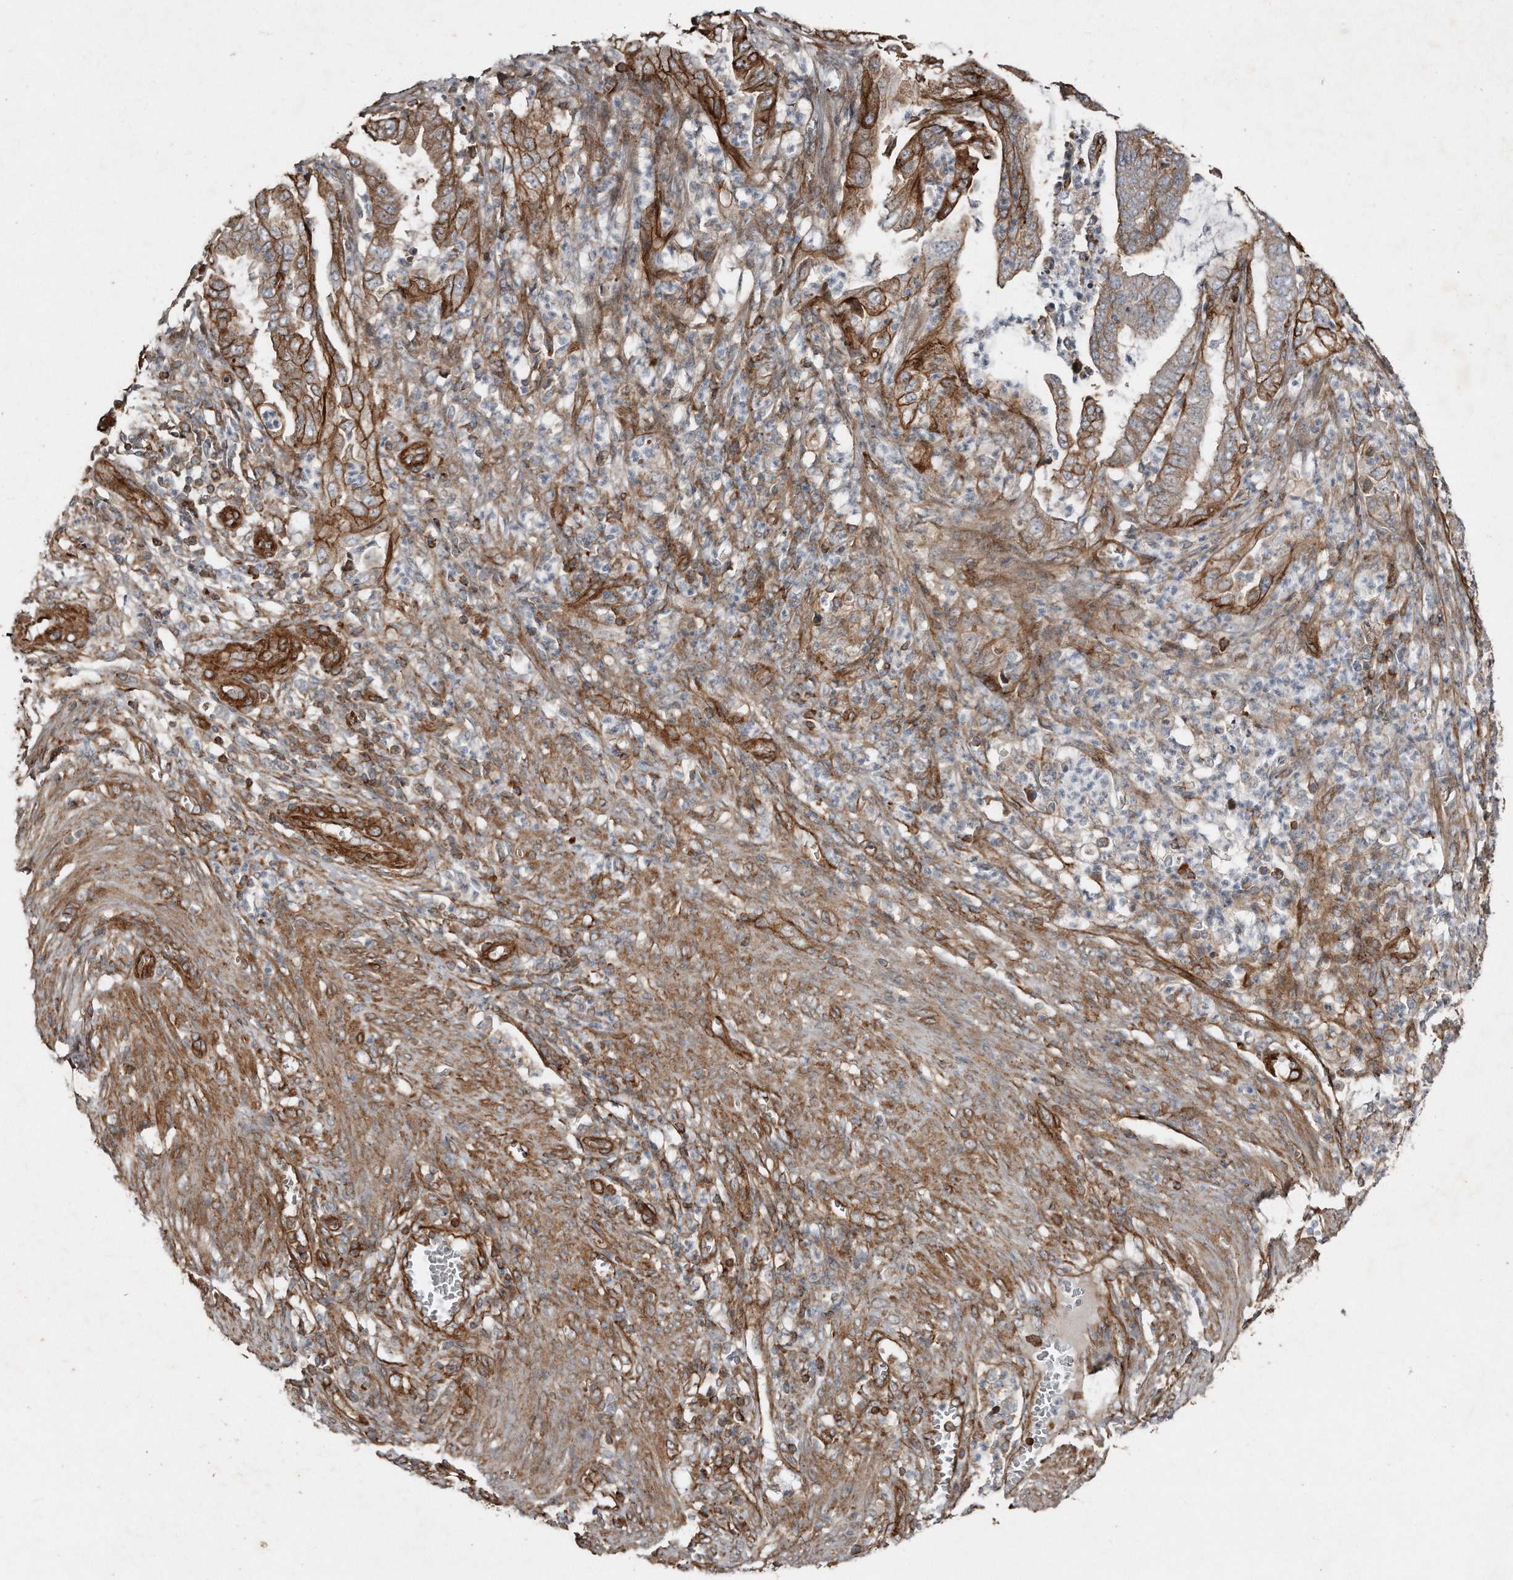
{"staining": {"intensity": "strong", "quantity": ">75%", "location": "cytoplasmic/membranous"}, "tissue": "endometrial cancer", "cell_type": "Tumor cells", "image_type": "cancer", "snomed": [{"axis": "morphology", "description": "Adenocarcinoma, NOS"}, {"axis": "topography", "description": "Endometrium"}], "caption": "Strong cytoplasmic/membranous protein positivity is present in approximately >75% of tumor cells in endometrial cancer (adenocarcinoma). (brown staining indicates protein expression, while blue staining denotes nuclei).", "gene": "SNAP47", "patient": {"sex": "female", "age": 51}}